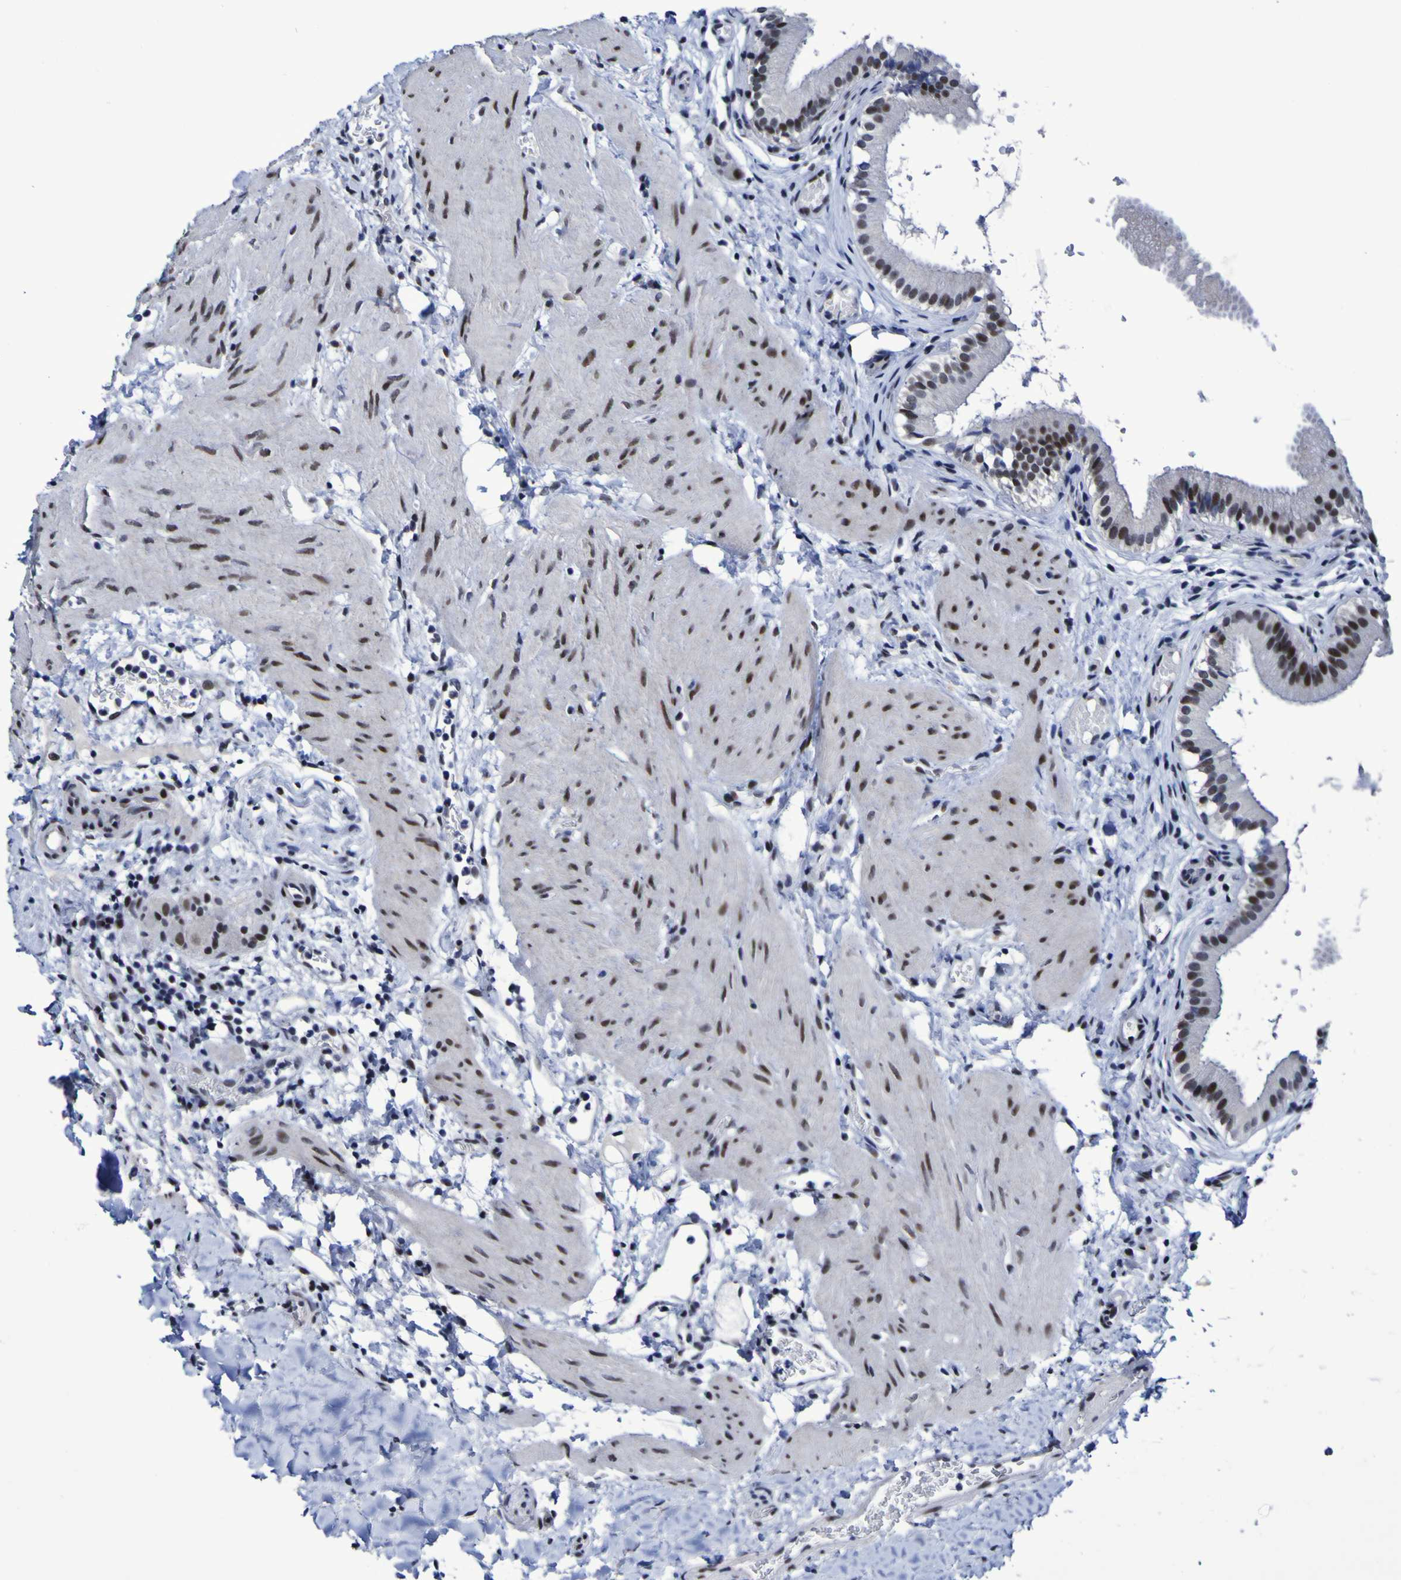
{"staining": {"intensity": "strong", "quantity": "25%-75%", "location": "nuclear"}, "tissue": "gallbladder", "cell_type": "Glandular cells", "image_type": "normal", "snomed": [{"axis": "morphology", "description": "Normal tissue, NOS"}, {"axis": "topography", "description": "Gallbladder"}], "caption": "Protein analysis of benign gallbladder exhibits strong nuclear staining in about 25%-75% of glandular cells. (DAB (3,3'-diaminobenzidine) = brown stain, brightfield microscopy at high magnification).", "gene": "MBD3", "patient": {"sex": "female", "age": 26}}